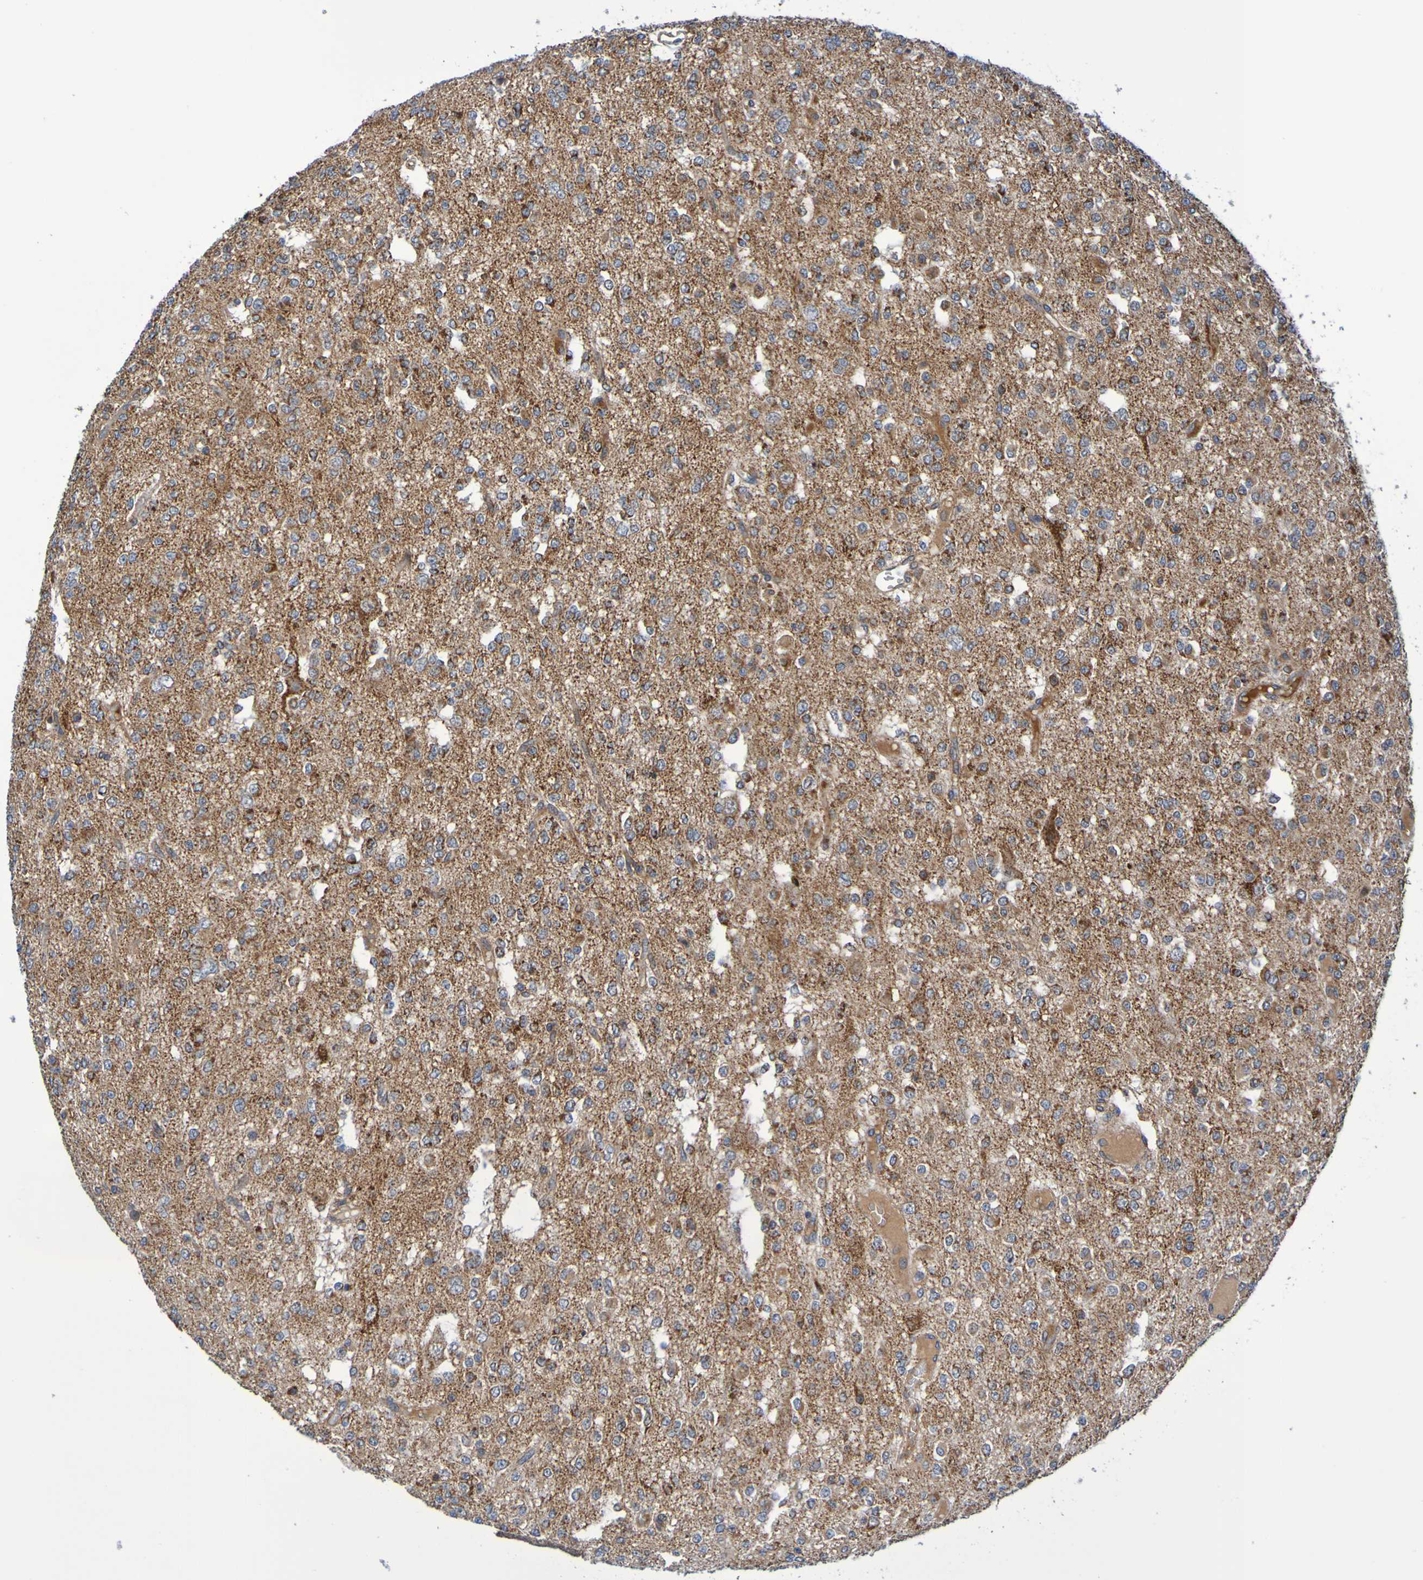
{"staining": {"intensity": "moderate", "quantity": "25%-75%", "location": "cytoplasmic/membranous"}, "tissue": "glioma", "cell_type": "Tumor cells", "image_type": "cancer", "snomed": [{"axis": "morphology", "description": "Glioma, malignant, Low grade"}, {"axis": "topography", "description": "Brain"}], "caption": "DAB (3,3'-diaminobenzidine) immunohistochemical staining of human glioma exhibits moderate cytoplasmic/membranous protein expression in approximately 25%-75% of tumor cells. Nuclei are stained in blue.", "gene": "CCDC51", "patient": {"sex": "male", "age": 38}}